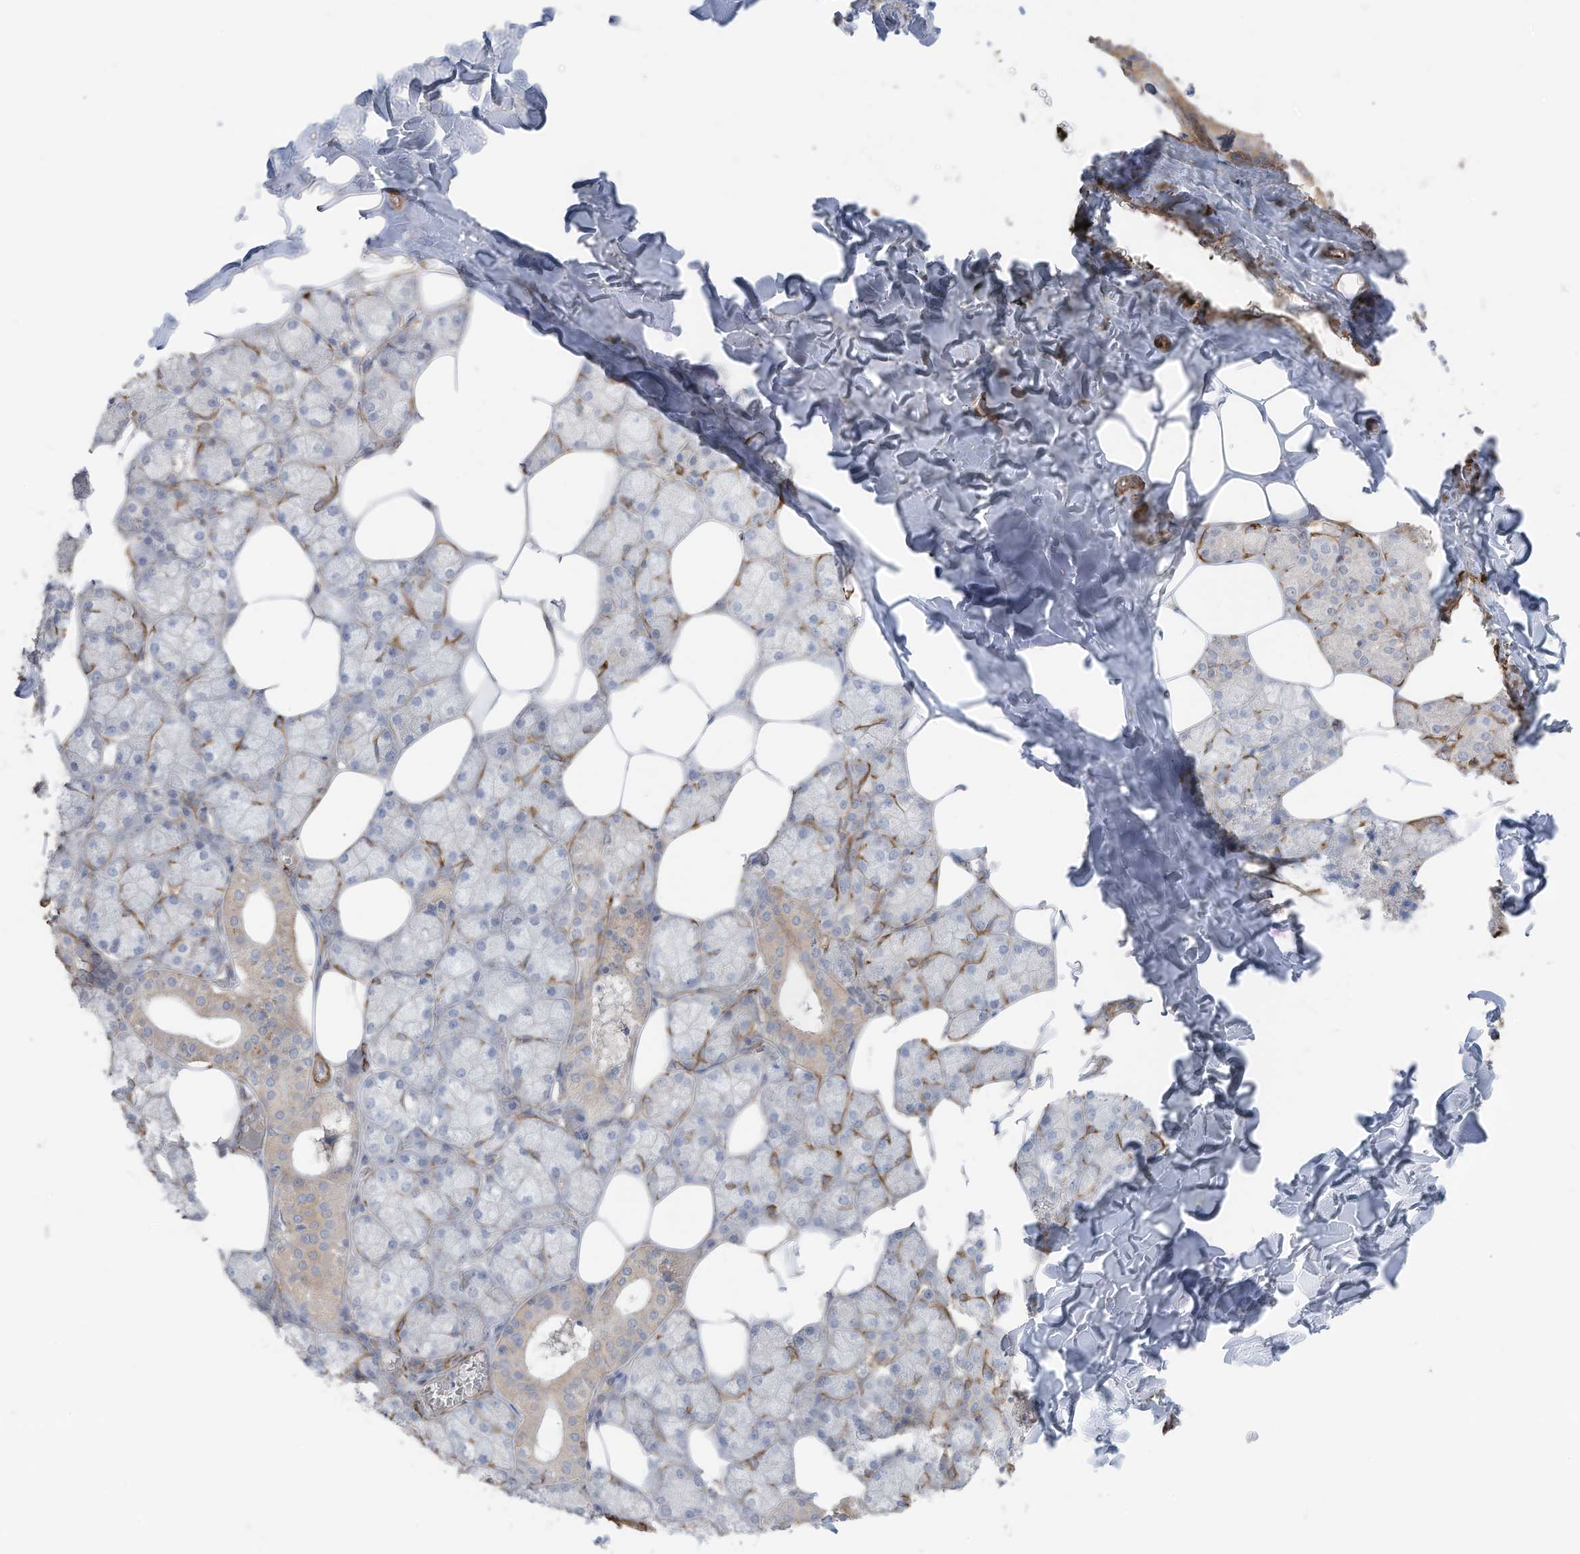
{"staining": {"intensity": "weak", "quantity": "<25%", "location": "cytoplasmic/membranous"}, "tissue": "salivary gland", "cell_type": "Glandular cells", "image_type": "normal", "snomed": [{"axis": "morphology", "description": "Normal tissue, NOS"}, {"axis": "topography", "description": "Salivary gland"}], "caption": "This is an immunohistochemistry photomicrograph of unremarkable human salivary gland. There is no expression in glandular cells.", "gene": "SLC17A7", "patient": {"sex": "male", "age": 62}}